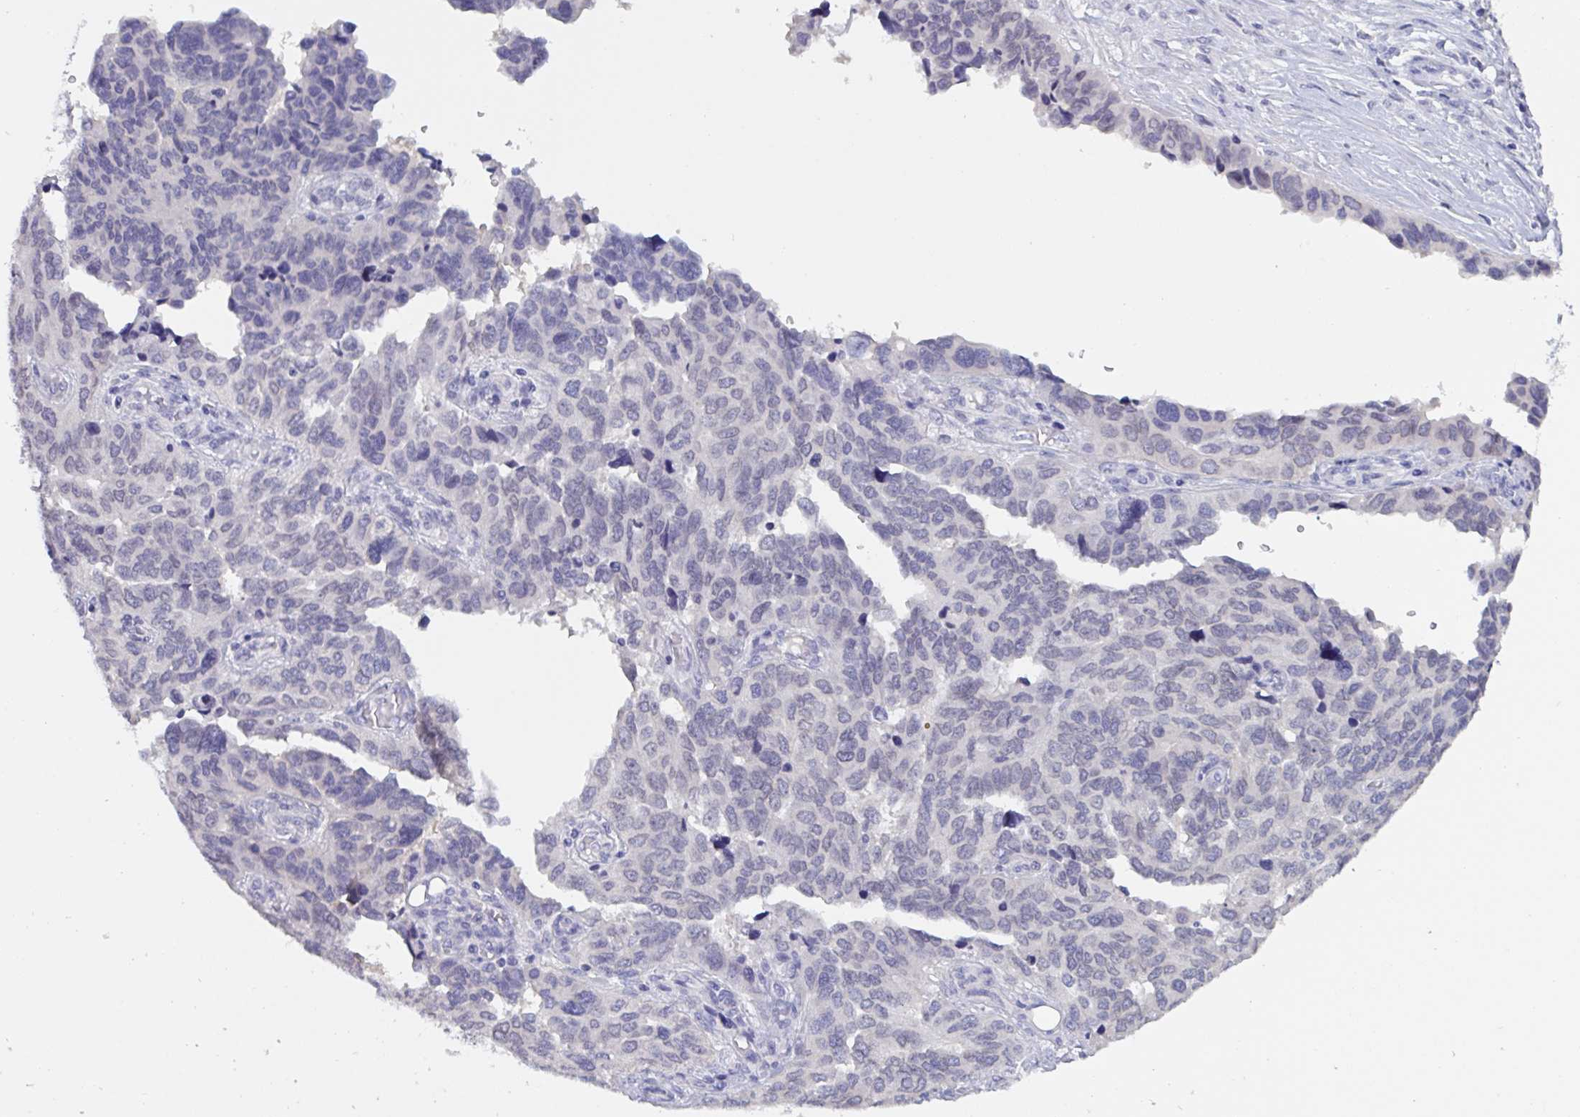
{"staining": {"intensity": "negative", "quantity": "none", "location": "none"}, "tissue": "ovarian cancer", "cell_type": "Tumor cells", "image_type": "cancer", "snomed": [{"axis": "morphology", "description": "Cystadenocarcinoma, serous, NOS"}, {"axis": "topography", "description": "Ovary"}], "caption": "Tumor cells are negative for brown protein staining in ovarian serous cystadenocarcinoma.", "gene": "SERPINB13", "patient": {"sex": "female", "age": 64}}